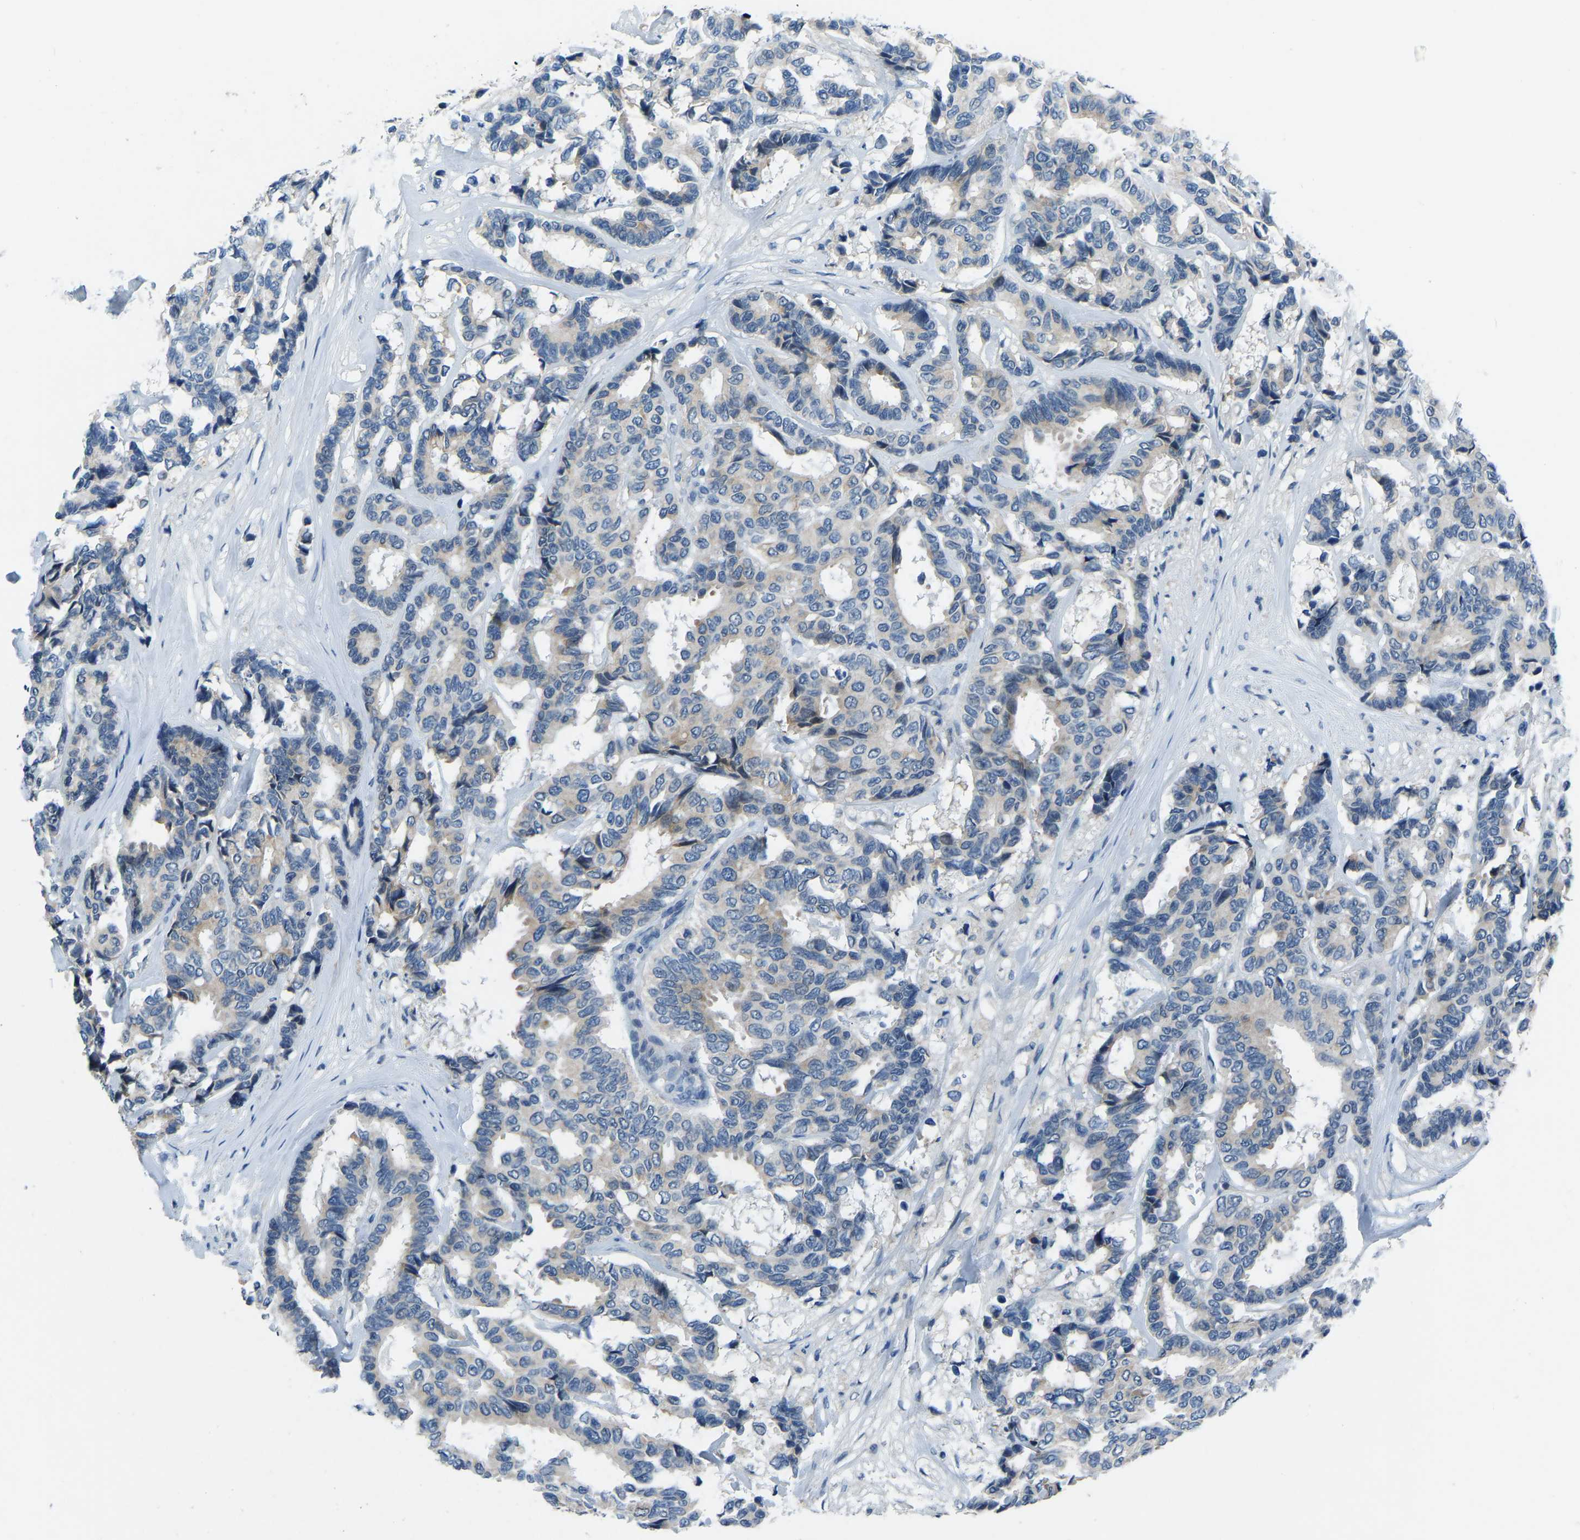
{"staining": {"intensity": "weak", "quantity": "<25%", "location": "cytoplasmic/membranous"}, "tissue": "breast cancer", "cell_type": "Tumor cells", "image_type": "cancer", "snomed": [{"axis": "morphology", "description": "Duct carcinoma"}, {"axis": "topography", "description": "Breast"}], "caption": "This is a image of immunohistochemistry (IHC) staining of breast cancer (invasive ductal carcinoma), which shows no staining in tumor cells.", "gene": "XIRP1", "patient": {"sex": "female", "age": 87}}